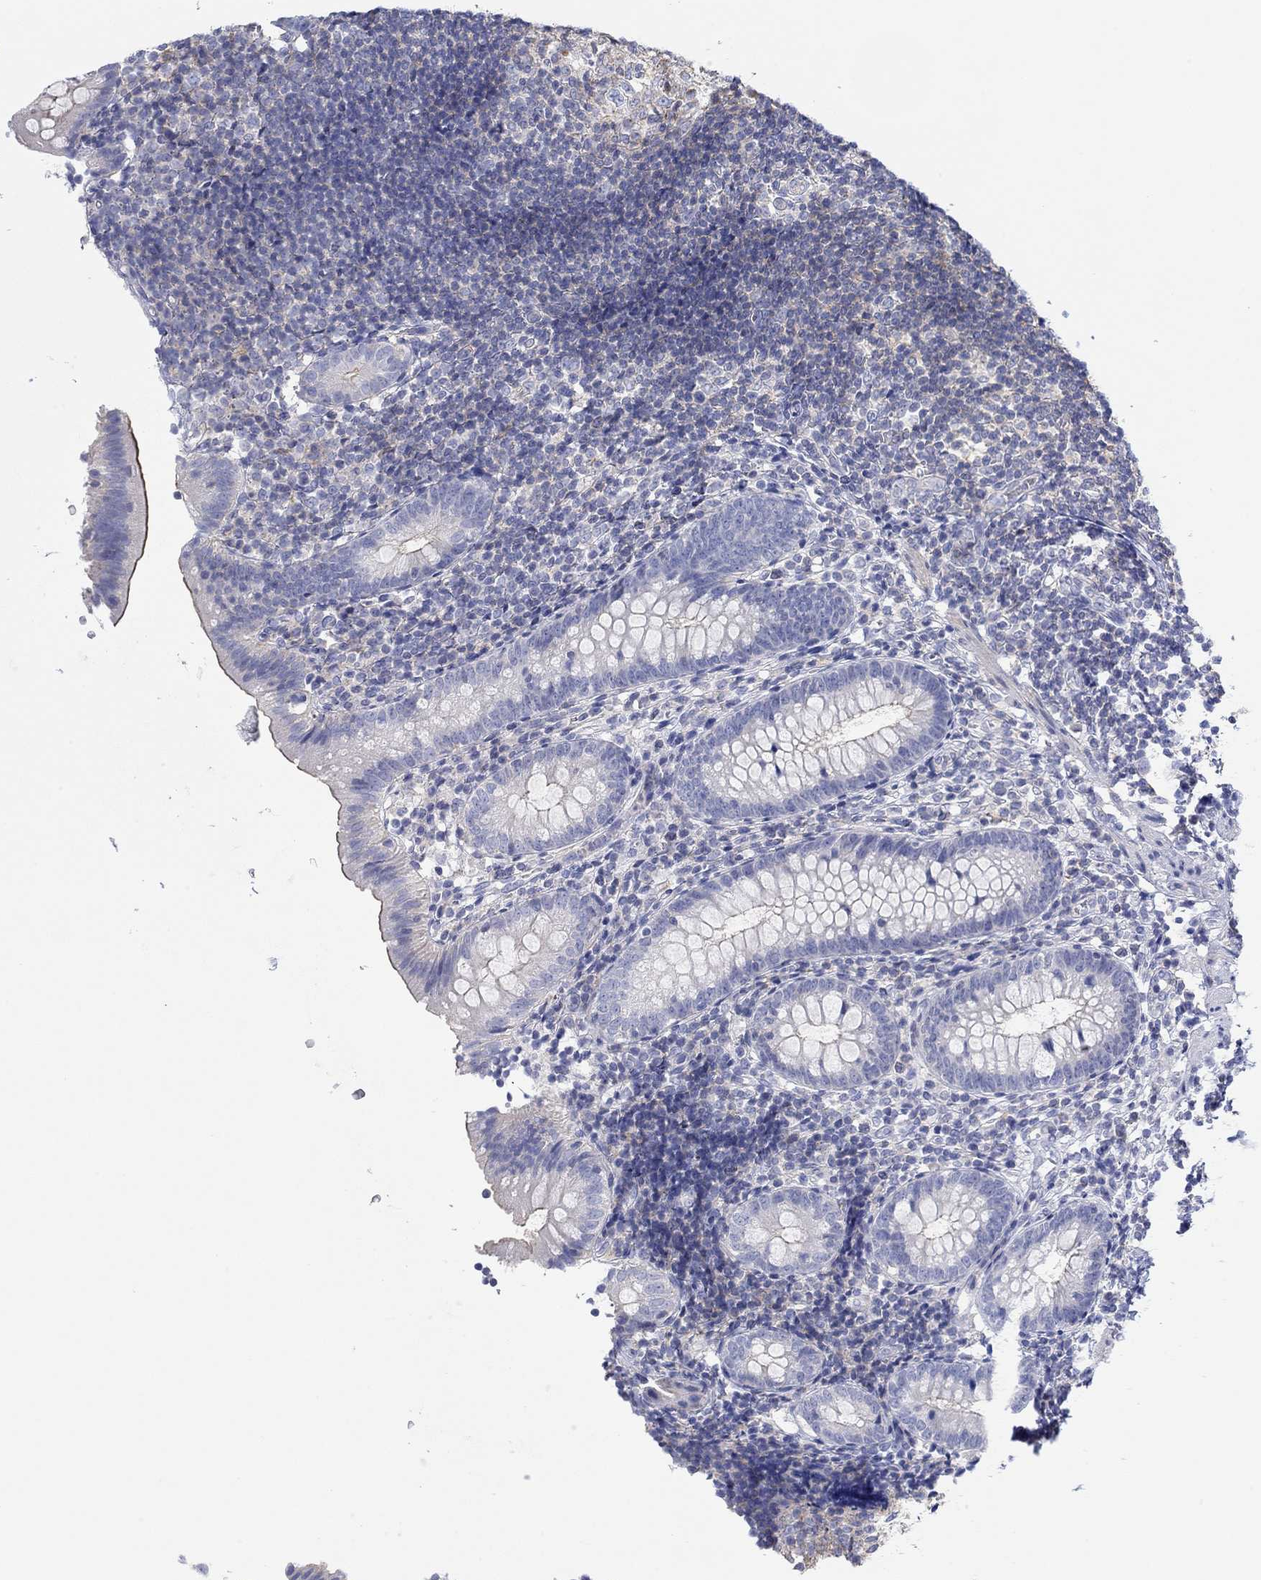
{"staining": {"intensity": "negative", "quantity": "none", "location": "none"}, "tissue": "appendix", "cell_type": "Glandular cells", "image_type": "normal", "snomed": [{"axis": "morphology", "description": "Normal tissue, NOS"}, {"axis": "topography", "description": "Appendix"}], "caption": "Human appendix stained for a protein using immunohistochemistry (IHC) exhibits no staining in glandular cells.", "gene": "PPIL6", "patient": {"sex": "female", "age": 40}}